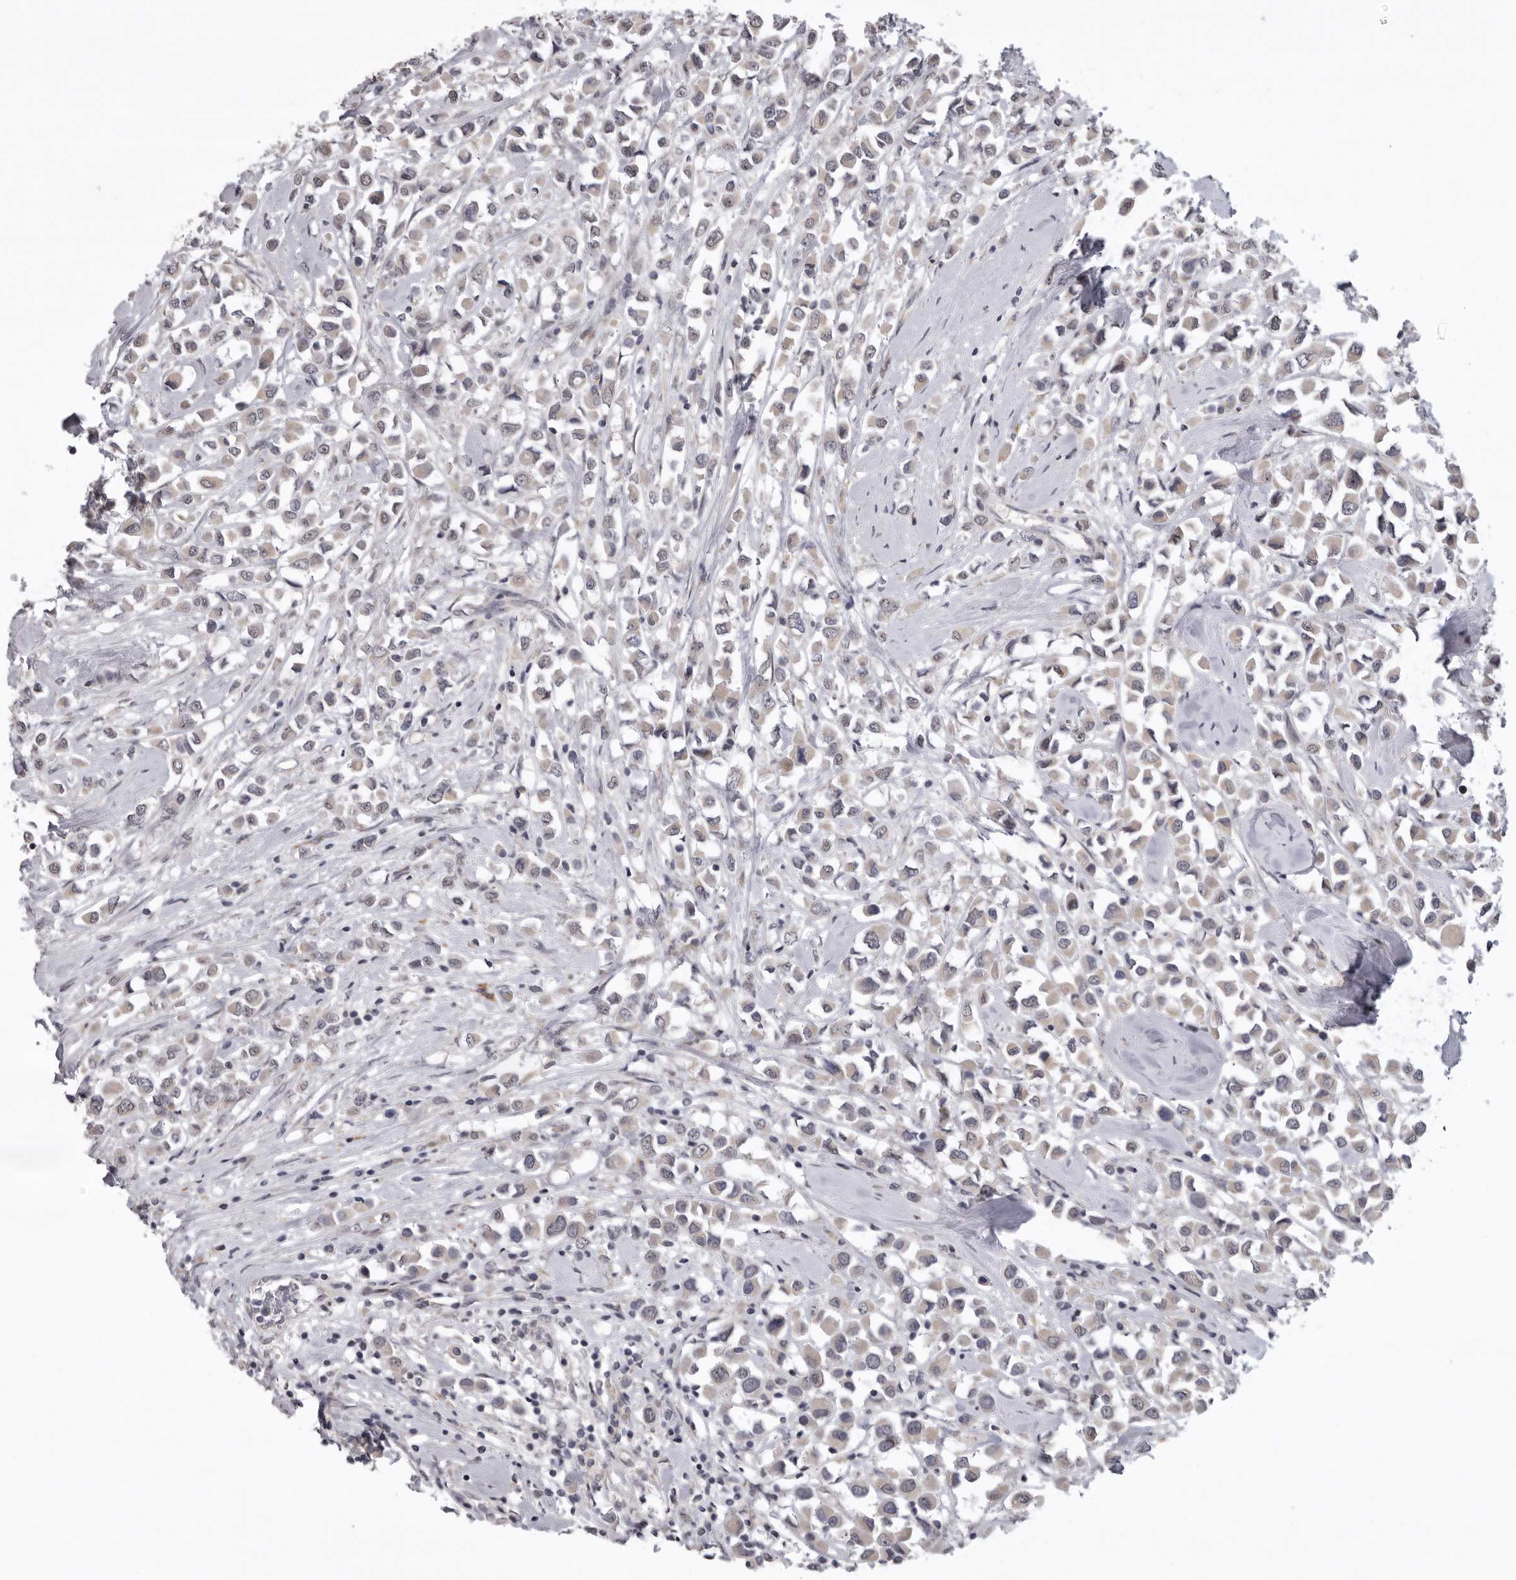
{"staining": {"intensity": "negative", "quantity": "none", "location": "none"}, "tissue": "breast cancer", "cell_type": "Tumor cells", "image_type": "cancer", "snomed": [{"axis": "morphology", "description": "Duct carcinoma"}, {"axis": "topography", "description": "Breast"}], "caption": "Tumor cells are negative for brown protein staining in intraductal carcinoma (breast).", "gene": "C1orf109", "patient": {"sex": "female", "age": 61}}